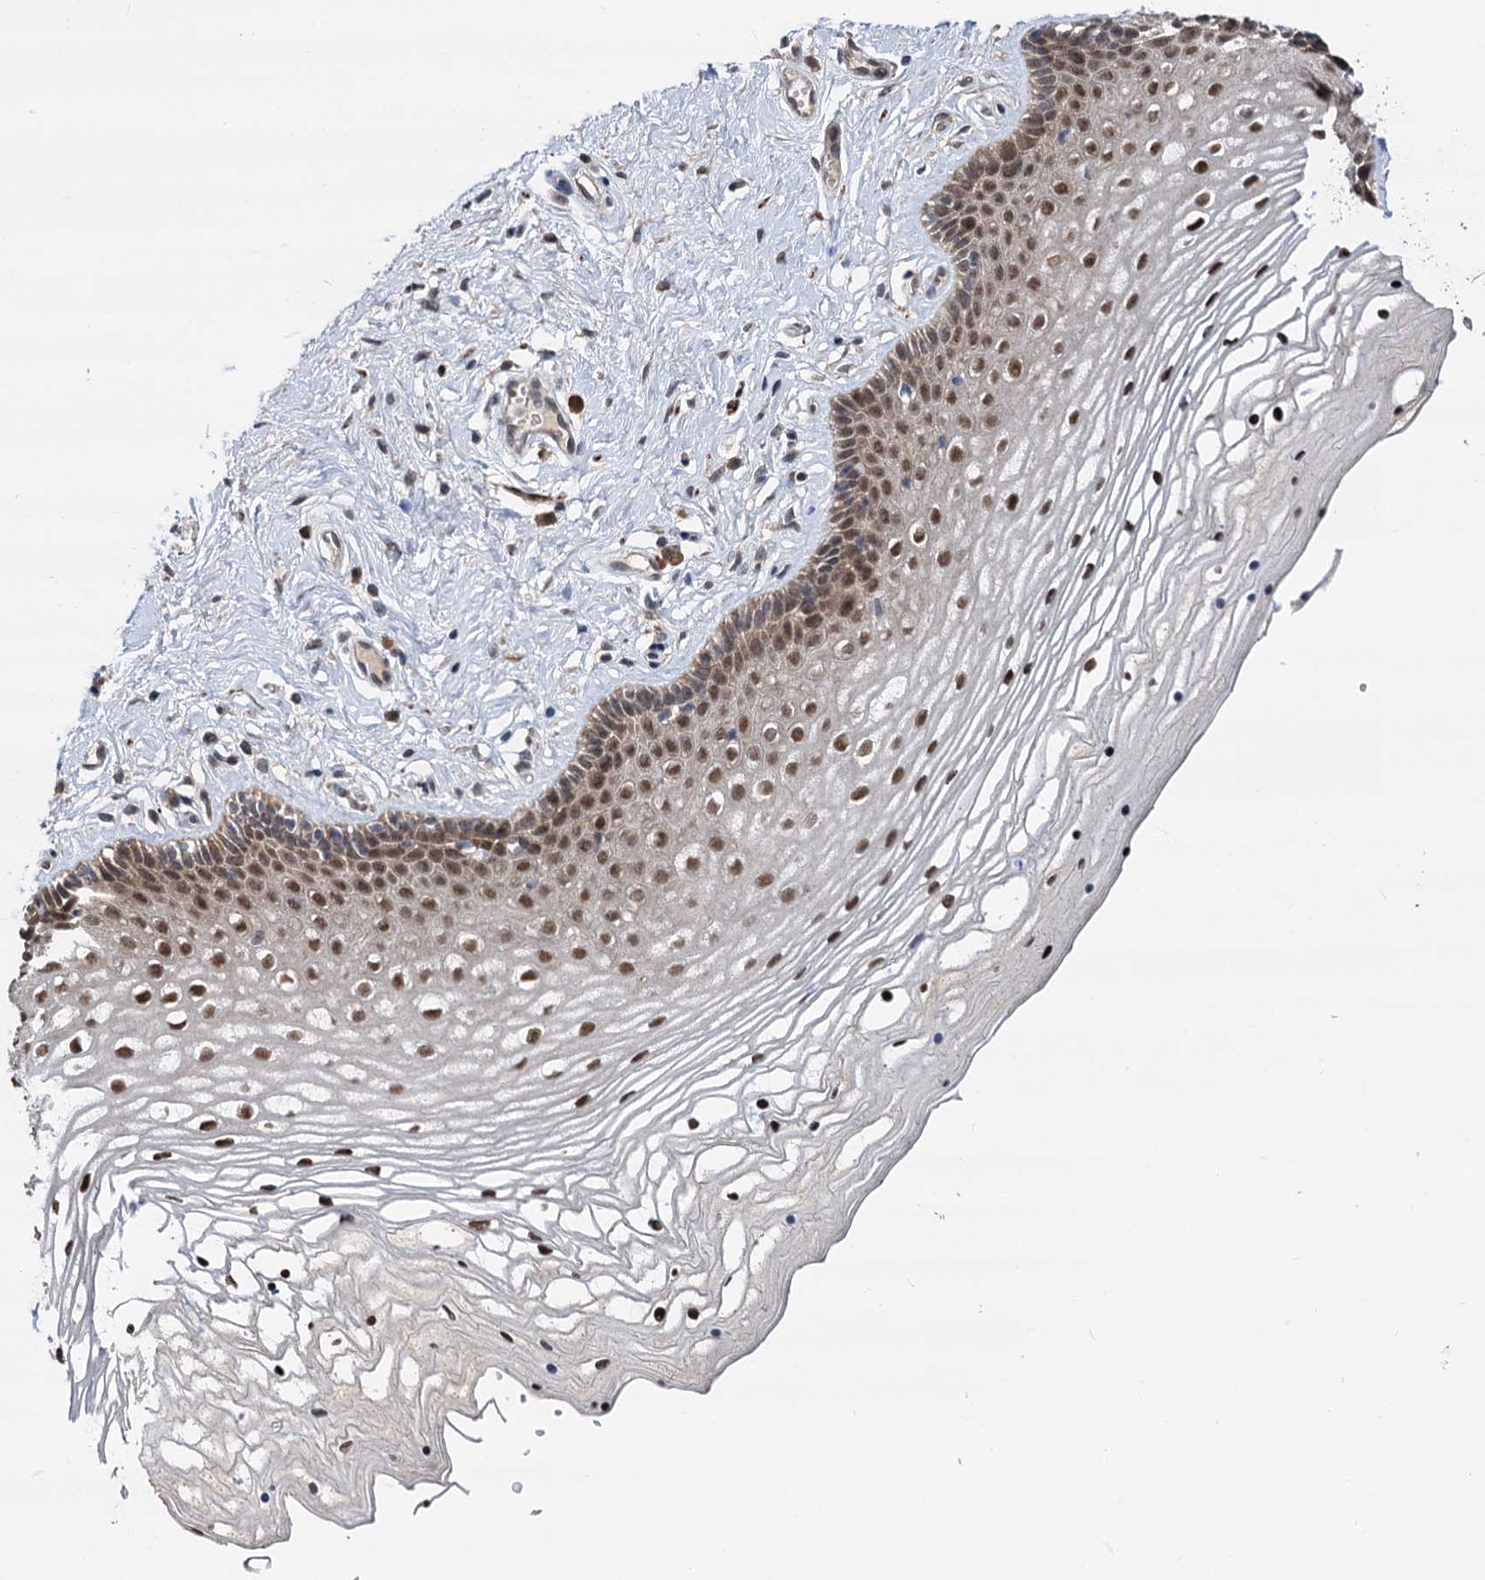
{"staining": {"intensity": "moderate", "quantity": ">75%", "location": "nuclear"}, "tissue": "vagina", "cell_type": "Squamous epithelial cells", "image_type": "normal", "snomed": [{"axis": "morphology", "description": "Normal tissue, NOS"}, {"axis": "topography", "description": "Vagina"}], "caption": "Protein staining of unremarkable vagina reveals moderate nuclear staining in approximately >75% of squamous epithelial cells. (DAB (3,3'-diaminobenzidine) = brown stain, brightfield microscopy at high magnification).", "gene": "PSMD4", "patient": {"sex": "female", "age": 46}}